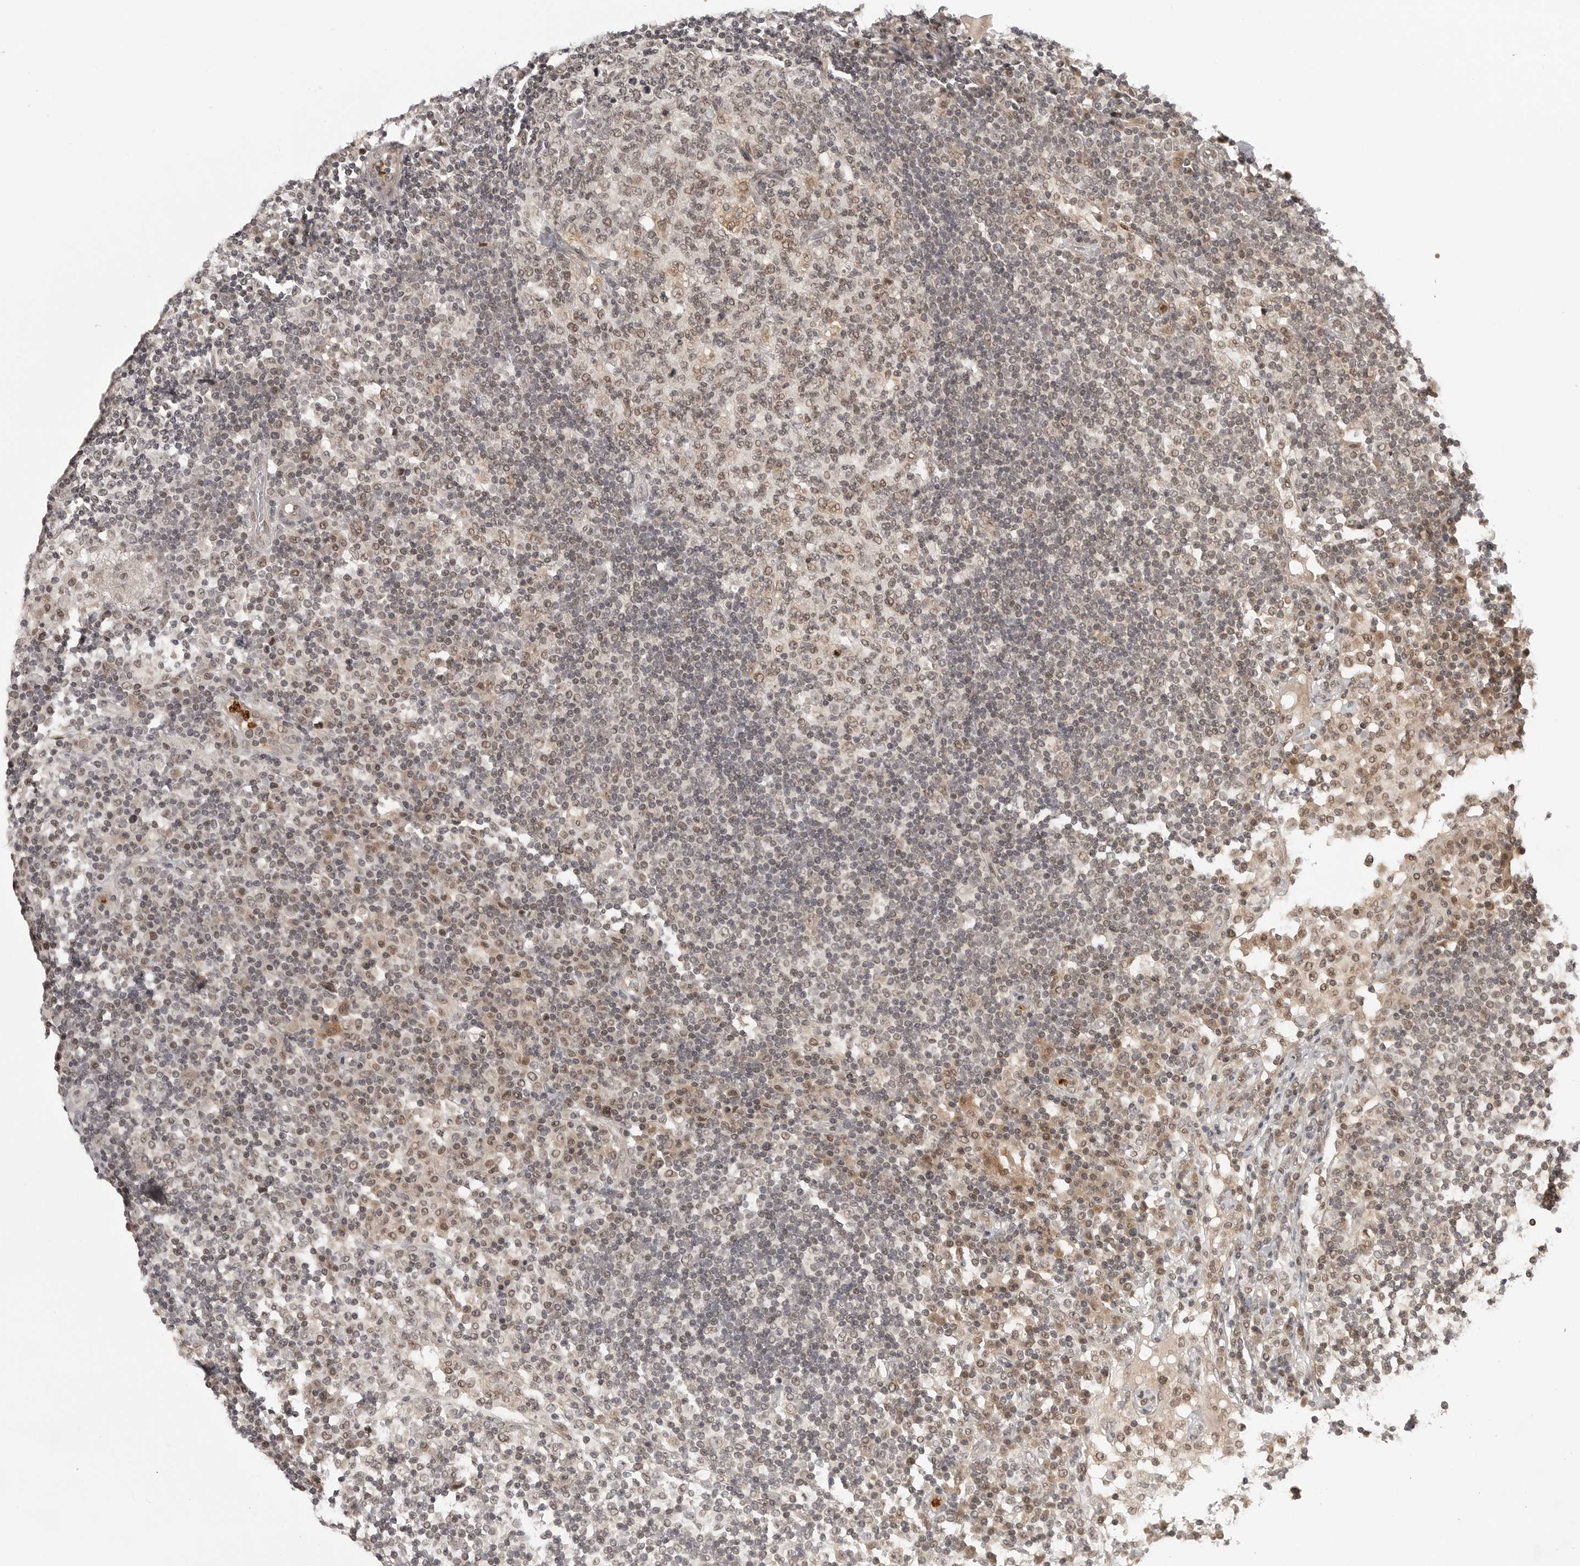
{"staining": {"intensity": "weak", "quantity": "25%-75%", "location": "nuclear"}, "tissue": "lymph node", "cell_type": "Germinal center cells", "image_type": "normal", "snomed": [{"axis": "morphology", "description": "Normal tissue, NOS"}, {"axis": "topography", "description": "Lymph node"}], "caption": "This is an image of immunohistochemistry staining of unremarkable lymph node, which shows weak expression in the nuclear of germinal center cells.", "gene": "PEG3", "patient": {"sex": "female", "age": 53}}